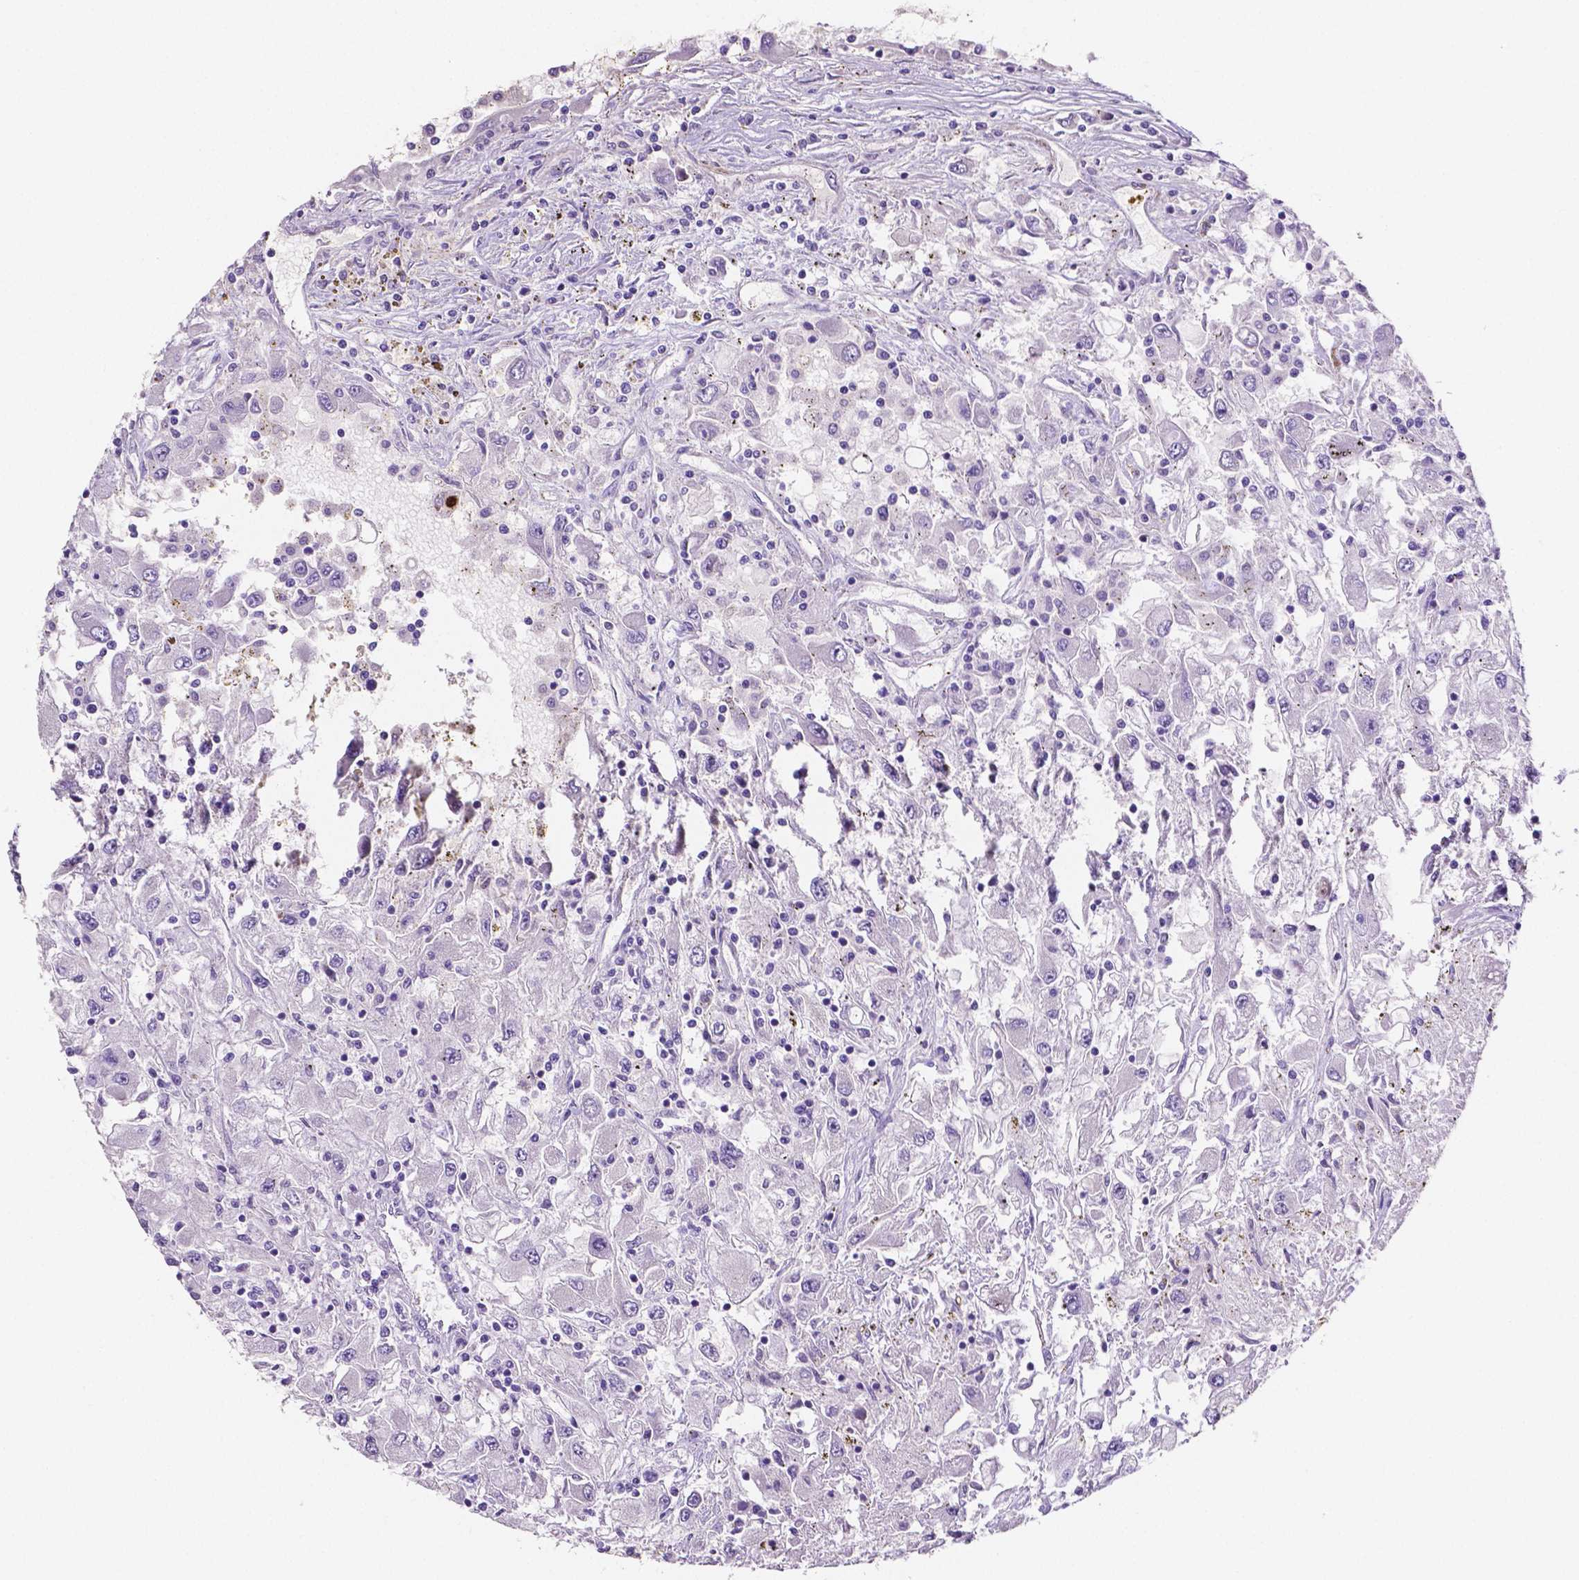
{"staining": {"intensity": "negative", "quantity": "none", "location": "none"}, "tissue": "renal cancer", "cell_type": "Tumor cells", "image_type": "cancer", "snomed": [{"axis": "morphology", "description": "Adenocarcinoma, NOS"}, {"axis": "topography", "description": "Kidney"}], "caption": "An immunohistochemistry photomicrograph of renal adenocarcinoma is shown. There is no staining in tumor cells of renal adenocarcinoma. (DAB (3,3'-diaminobenzidine) immunohistochemistry with hematoxylin counter stain).", "gene": "MMP9", "patient": {"sex": "female", "age": 67}}